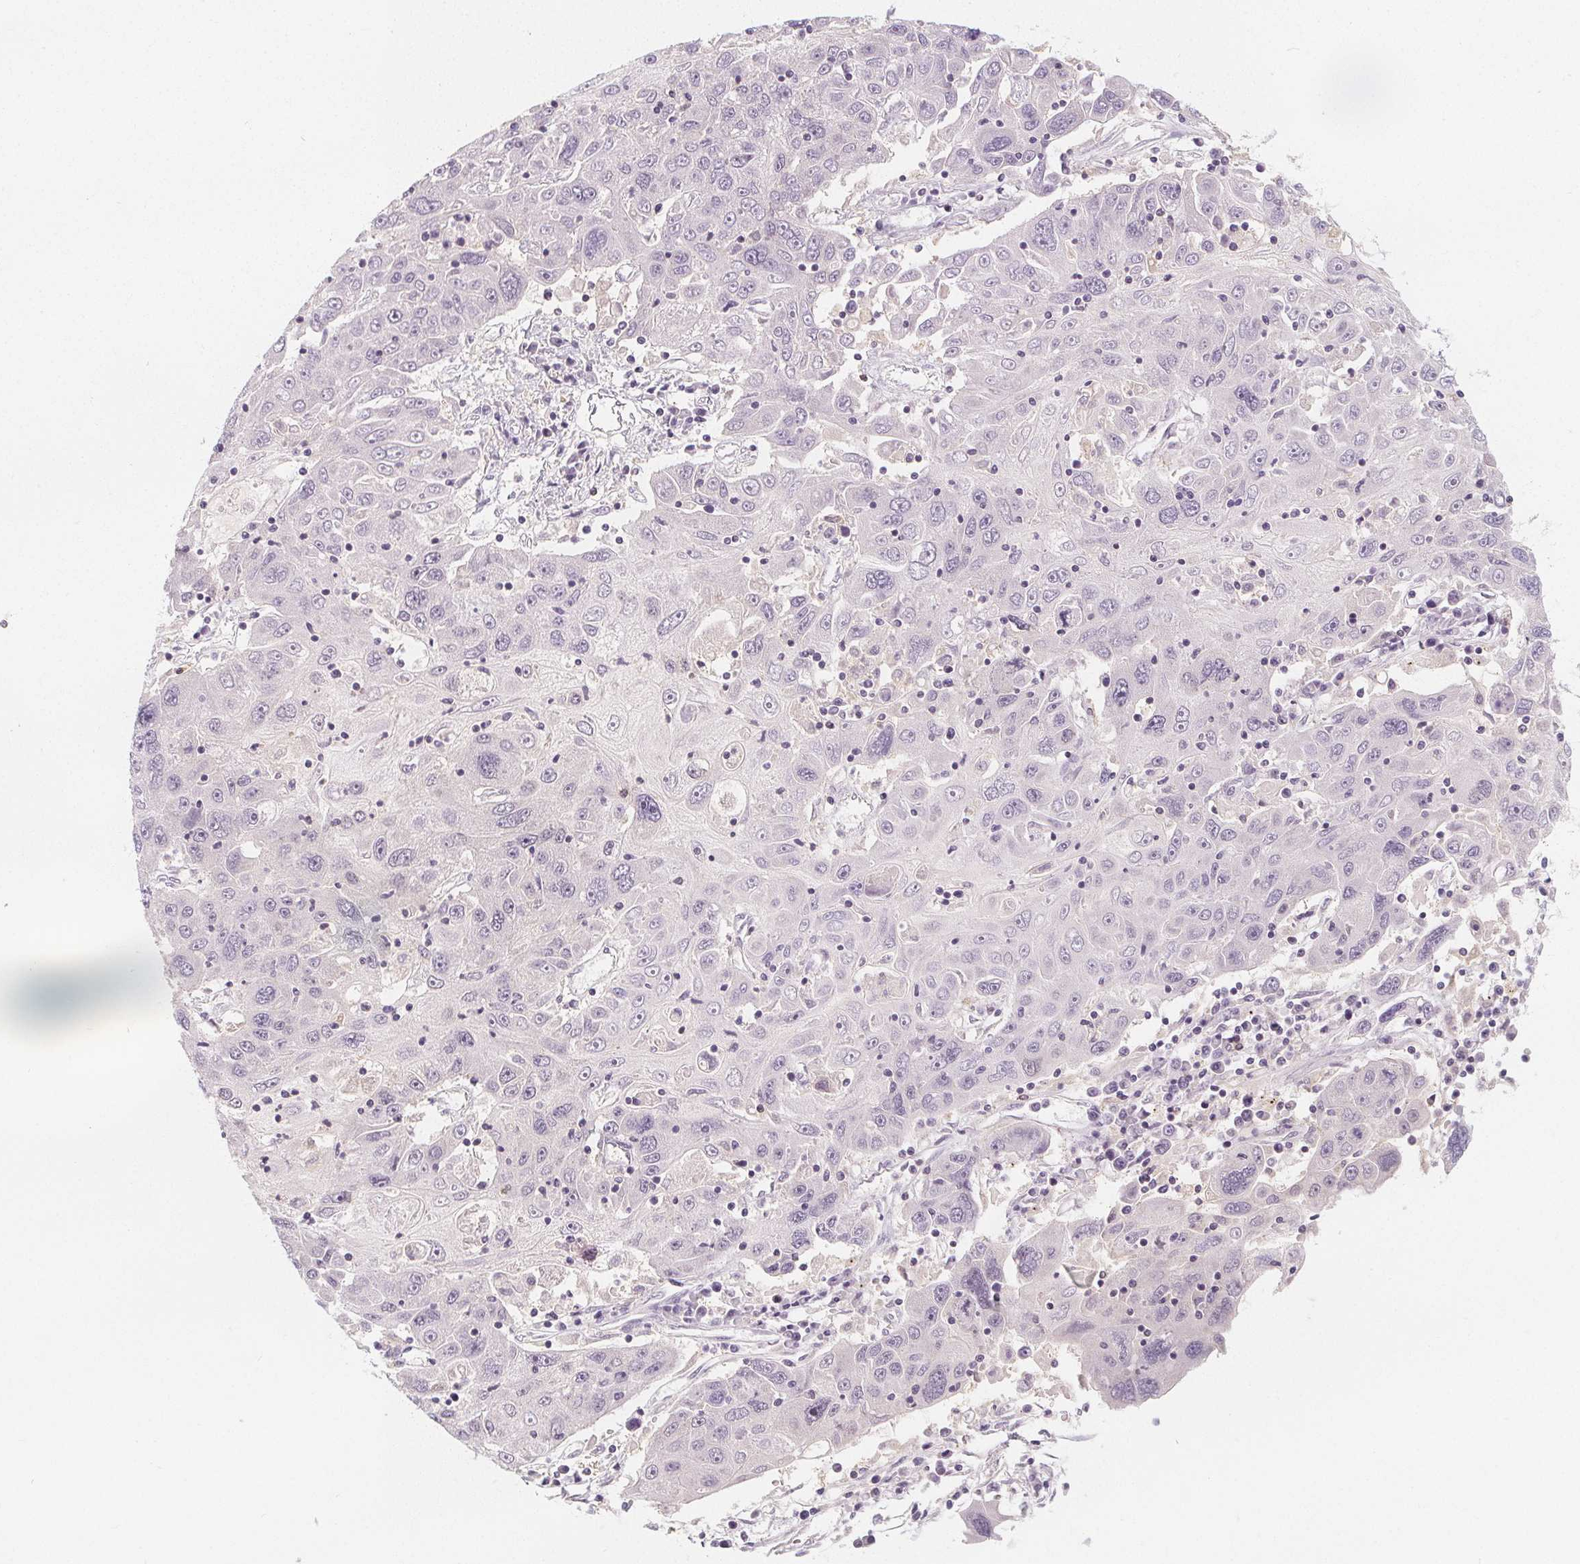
{"staining": {"intensity": "negative", "quantity": "none", "location": "none"}, "tissue": "stomach cancer", "cell_type": "Tumor cells", "image_type": "cancer", "snomed": [{"axis": "morphology", "description": "Adenocarcinoma, NOS"}, {"axis": "topography", "description": "Stomach"}], "caption": "High power microscopy photomicrograph of an immunohistochemistry histopathology image of stomach adenocarcinoma, revealing no significant staining in tumor cells.", "gene": "UGP2", "patient": {"sex": "male", "age": 56}}